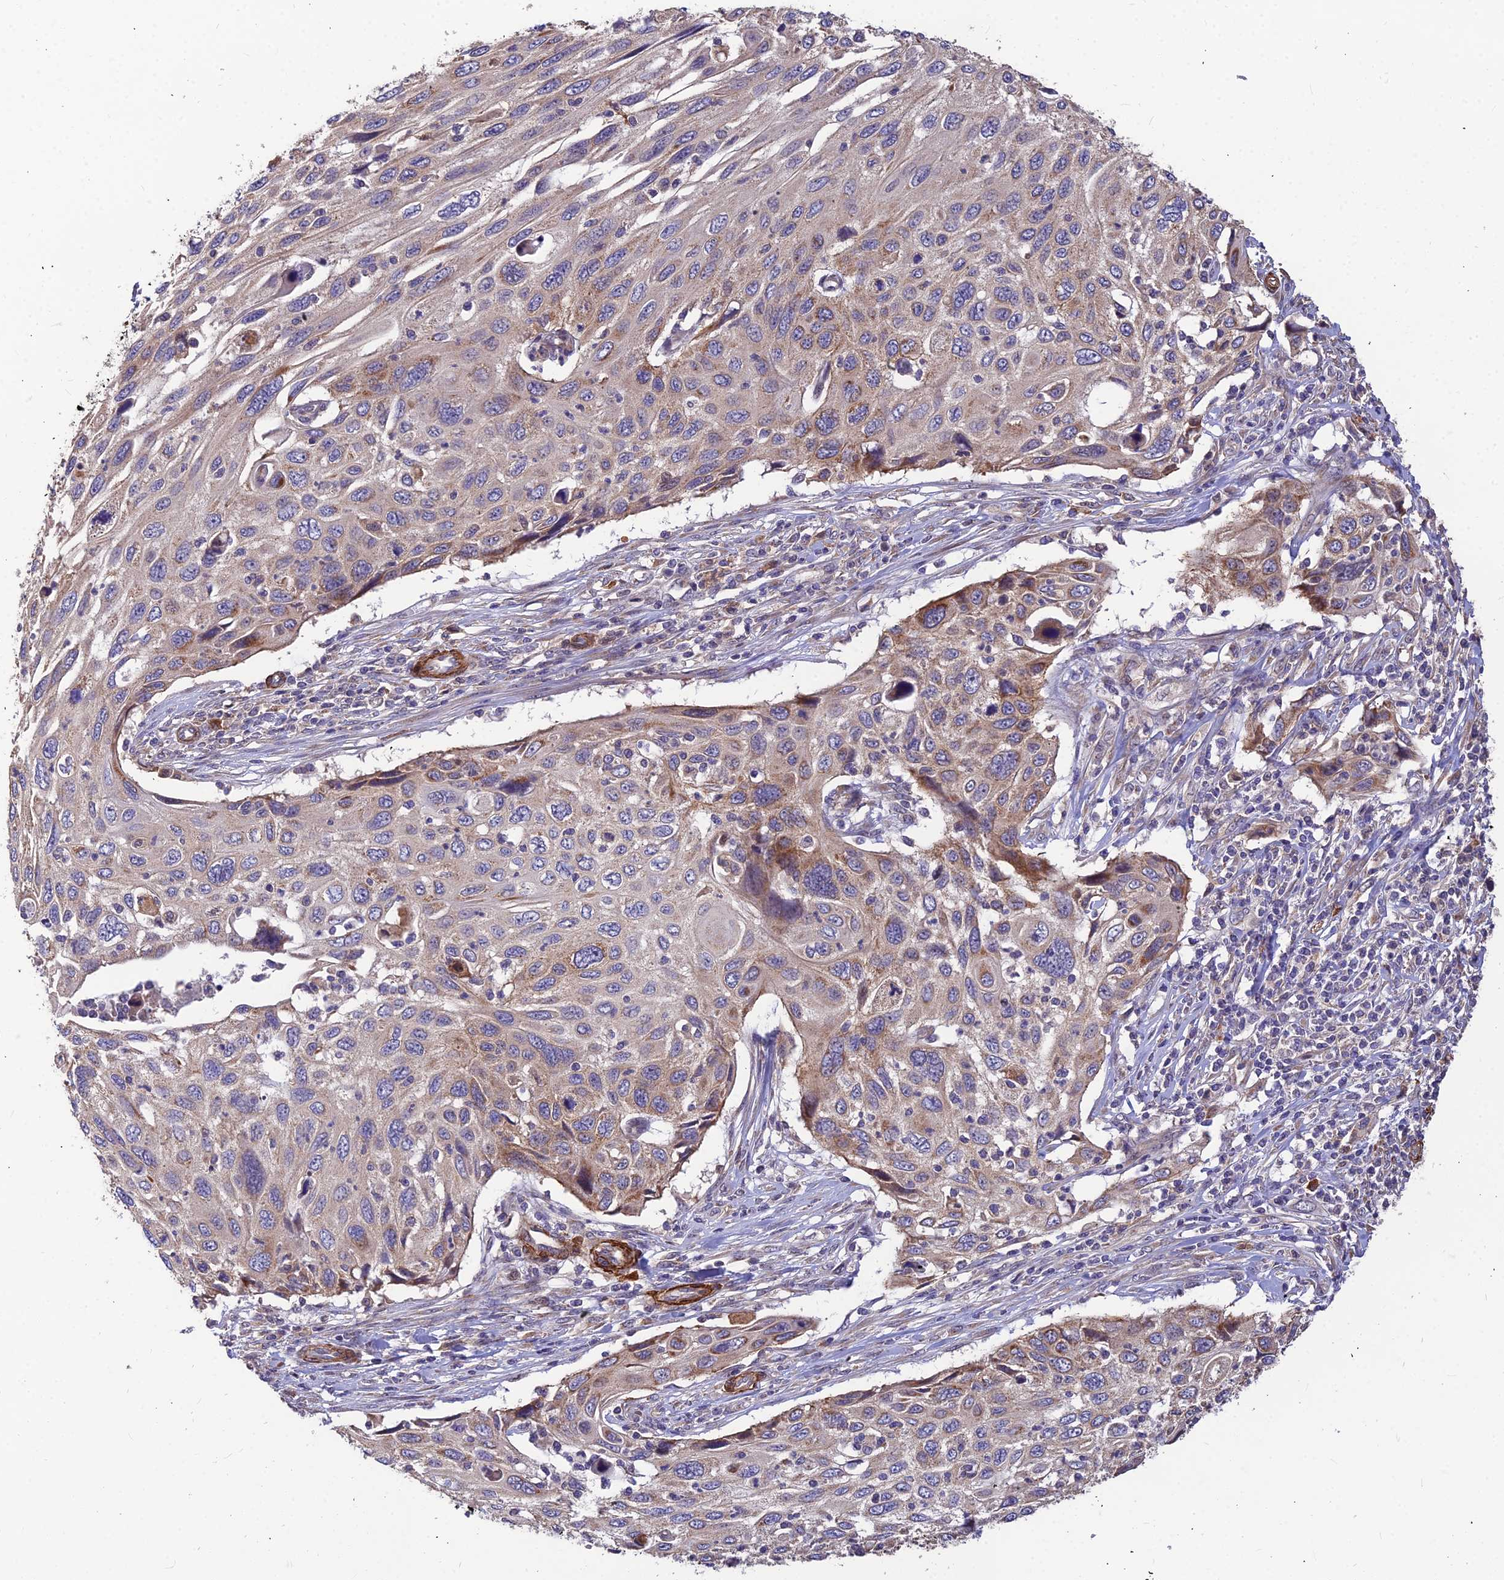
{"staining": {"intensity": "moderate", "quantity": "<25%", "location": "cytoplasmic/membranous"}, "tissue": "cervical cancer", "cell_type": "Tumor cells", "image_type": "cancer", "snomed": [{"axis": "morphology", "description": "Squamous cell carcinoma, NOS"}, {"axis": "topography", "description": "Cervix"}], "caption": "A micrograph showing moderate cytoplasmic/membranous positivity in about <25% of tumor cells in cervical cancer (squamous cell carcinoma), as visualized by brown immunohistochemical staining.", "gene": "LEKR1", "patient": {"sex": "female", "age": 70}}